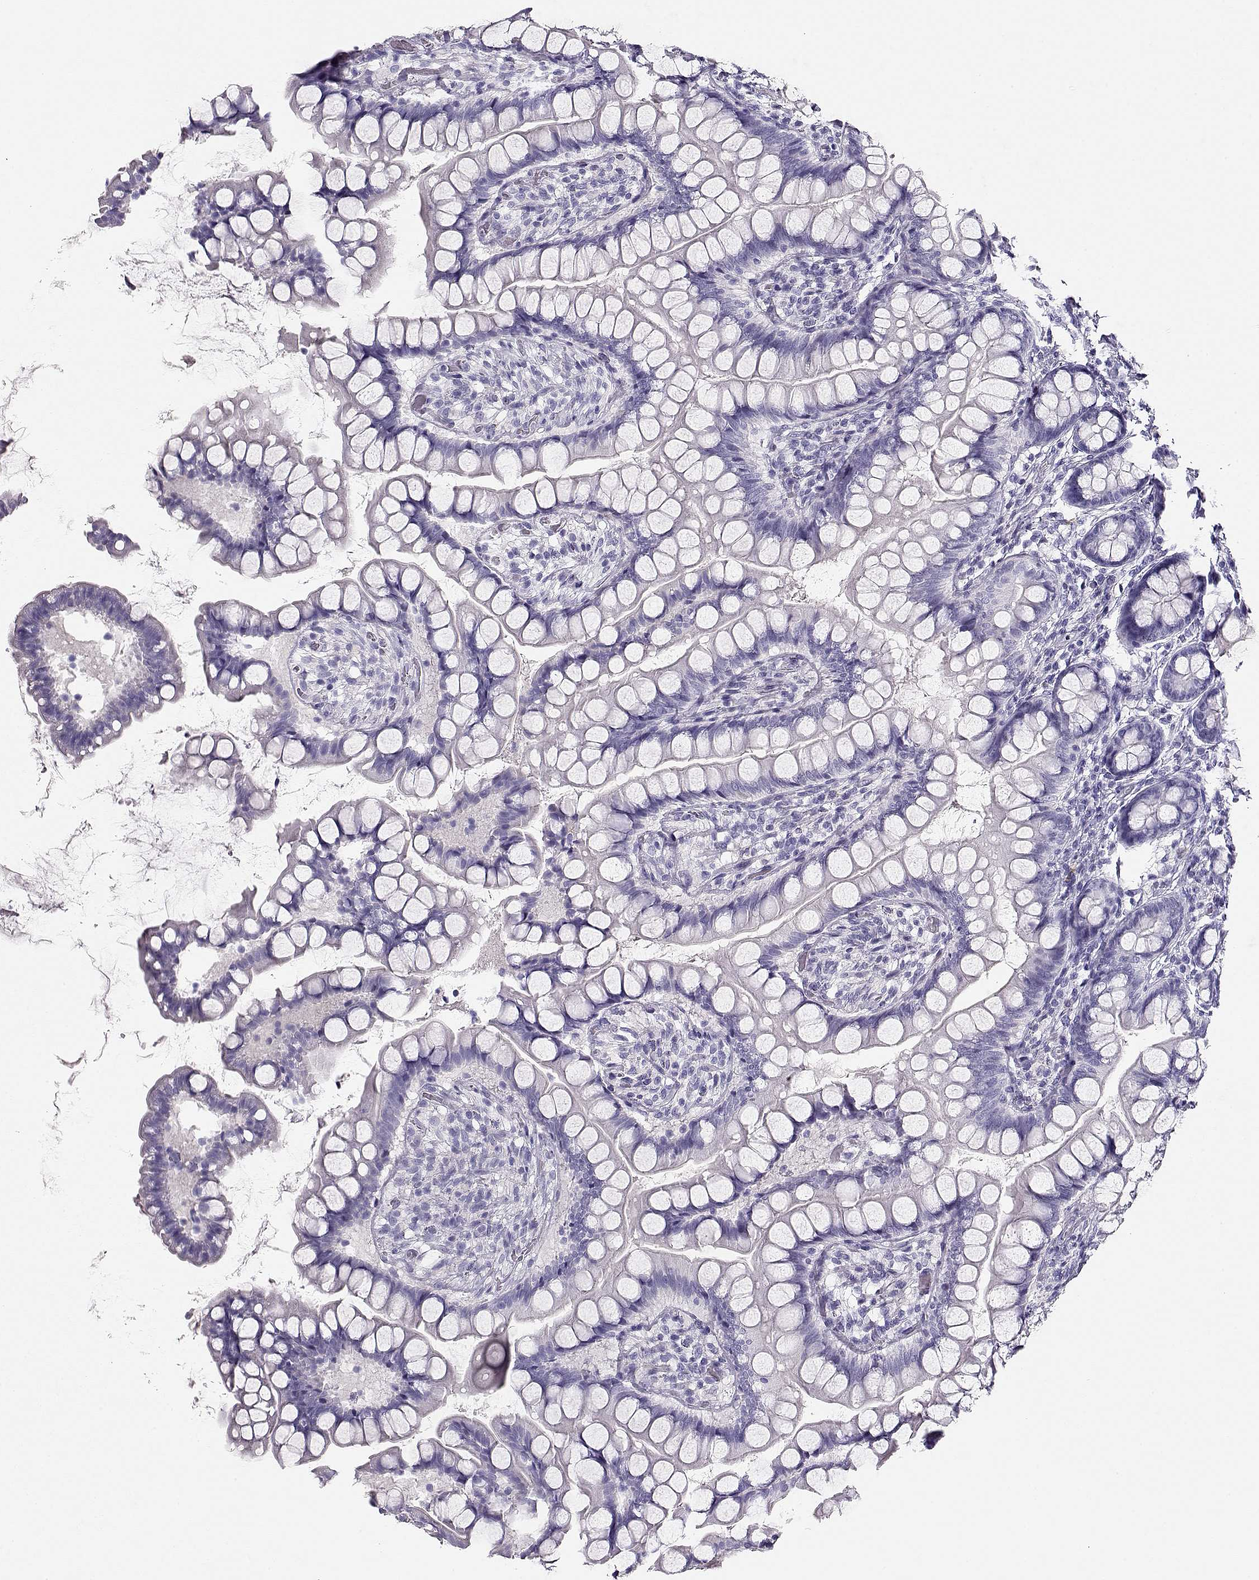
{"staining": {"intensity": "negative", "quantity": "none", "location": "none"}, "tissue": "small intestine", "cell_type": "Glandular cells", "image_type": "normal", "snomed": [{"axis": "morphology", "description": "Normal tissue, NOS"}, {"axis": "topography", "description": "Small intestine"}], "caption": "DAB immunohistochemical staining of normal human small intestine demonstrates no significant staining in glandular cells.", "gene": "CRX", "patient": {"sex": "male", "age": 70}}